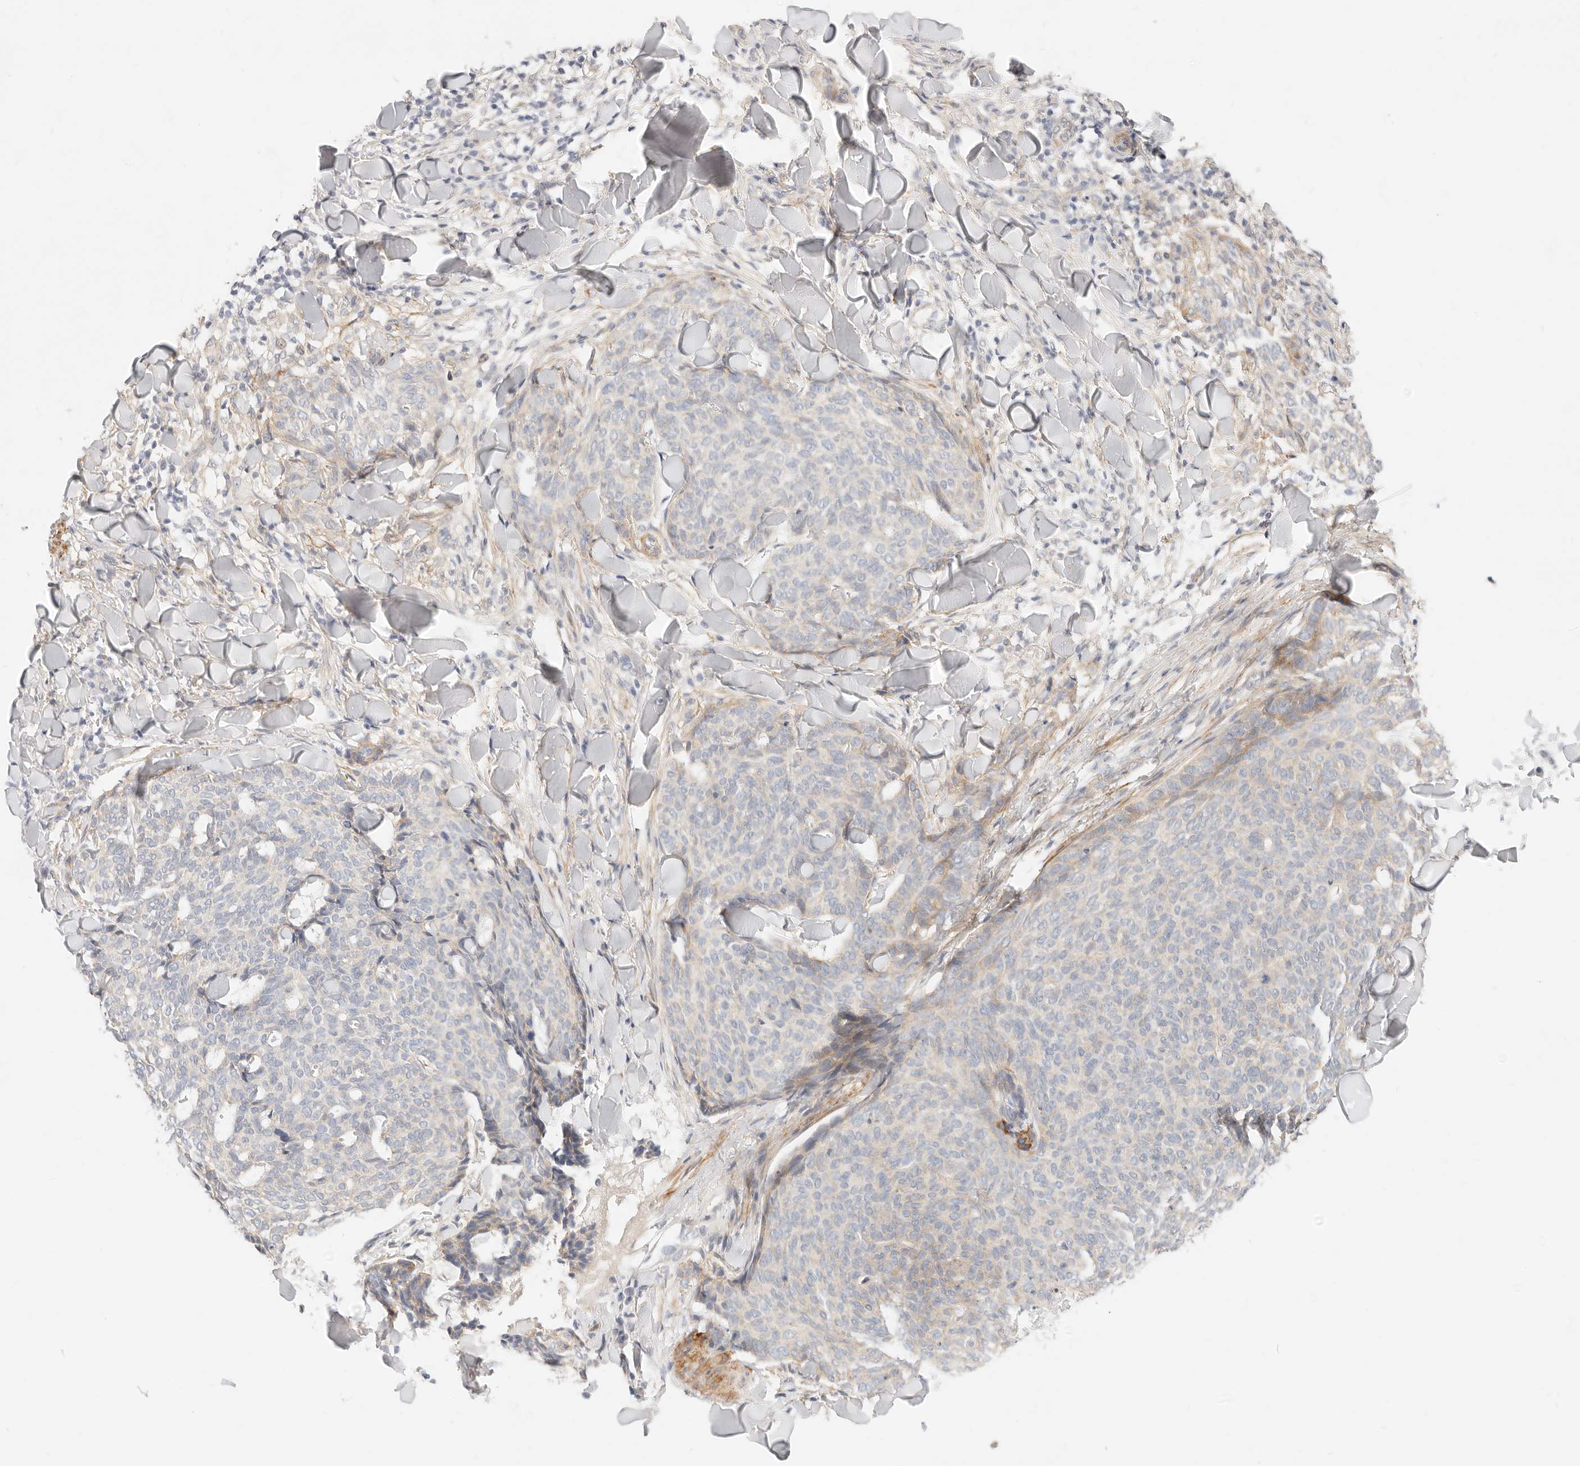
{"staining": {"intensity": "weak", "quantity": "<25%", "location": "cytoplasmic/membranous"}, "tissue": "skin cancer", "cell_type": "Tumor cells", "image_type": "cancer", "snomed": [{"axis": "morphology", "description": "Normal tissue, NOS"}, {"axis": "morphology", "description": "Basal cell carcinoma"}, {"axis": "topography", "description": "Skin"}], "caption": "Immunohistochemistry (IHC) histopathology image of neoplastic tissue: basal cell carcinoma (skin) stained with DAB exhibits no significant protein expression in tumor cells.", "gene": "UBXN10", "patient": {"sex": "male", "age": 50}}